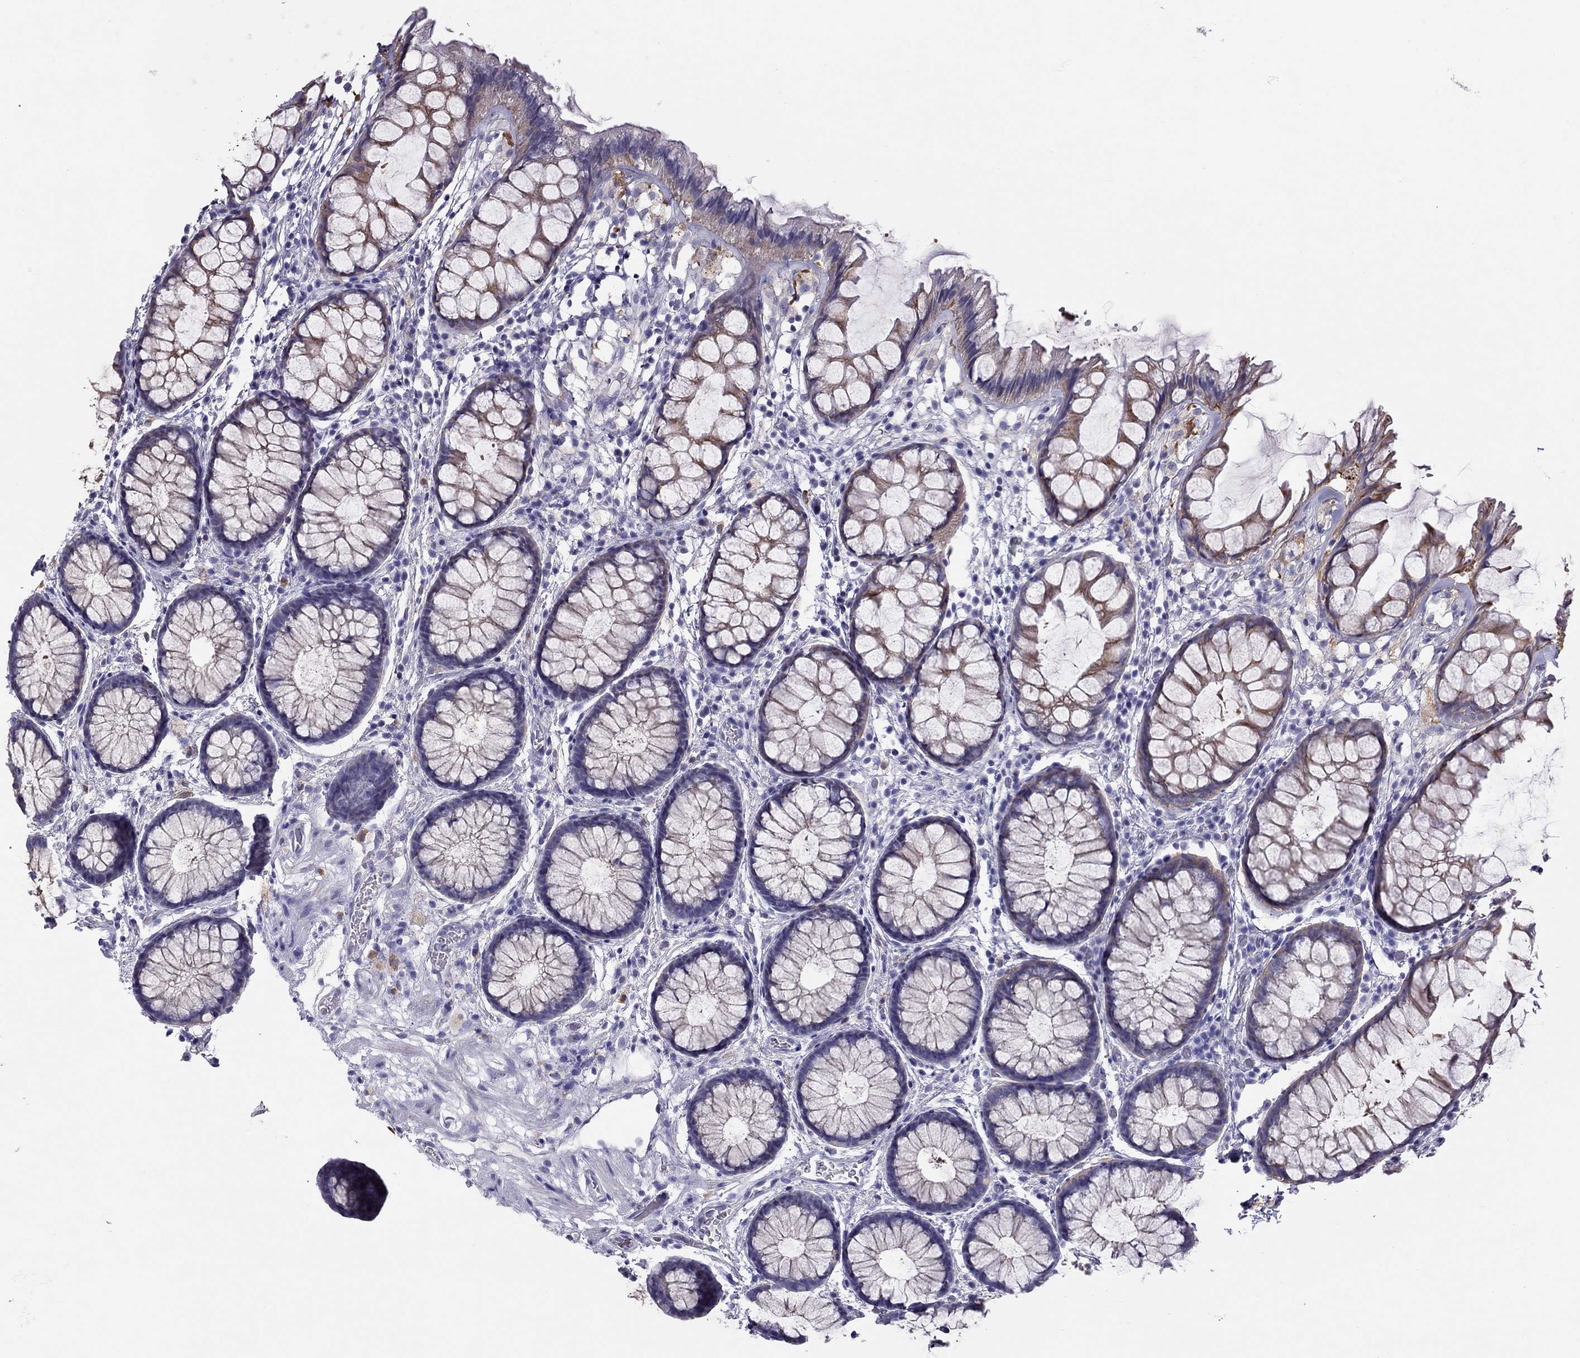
{"staining": {"intensity": "moderate", "quantity": "<25%", "location": "cytoplasmic/membranous"}, "tissue": "rectum", "cell_type": "Glandular cells", "image_type": "normal", "snomed": [{"axis": "morphology", "description": "Normal tissue, NOS"}, {"axis": "topography", "description": "Rectum"}], "caption": "Immunohistochemical staining of benign rectum displays low levels of moderate cytoplasmic/membranous positivity in about <25% of glandular cells.", "gene": "ALOX15B", "patient": {"sex": "female", "age": 62}}